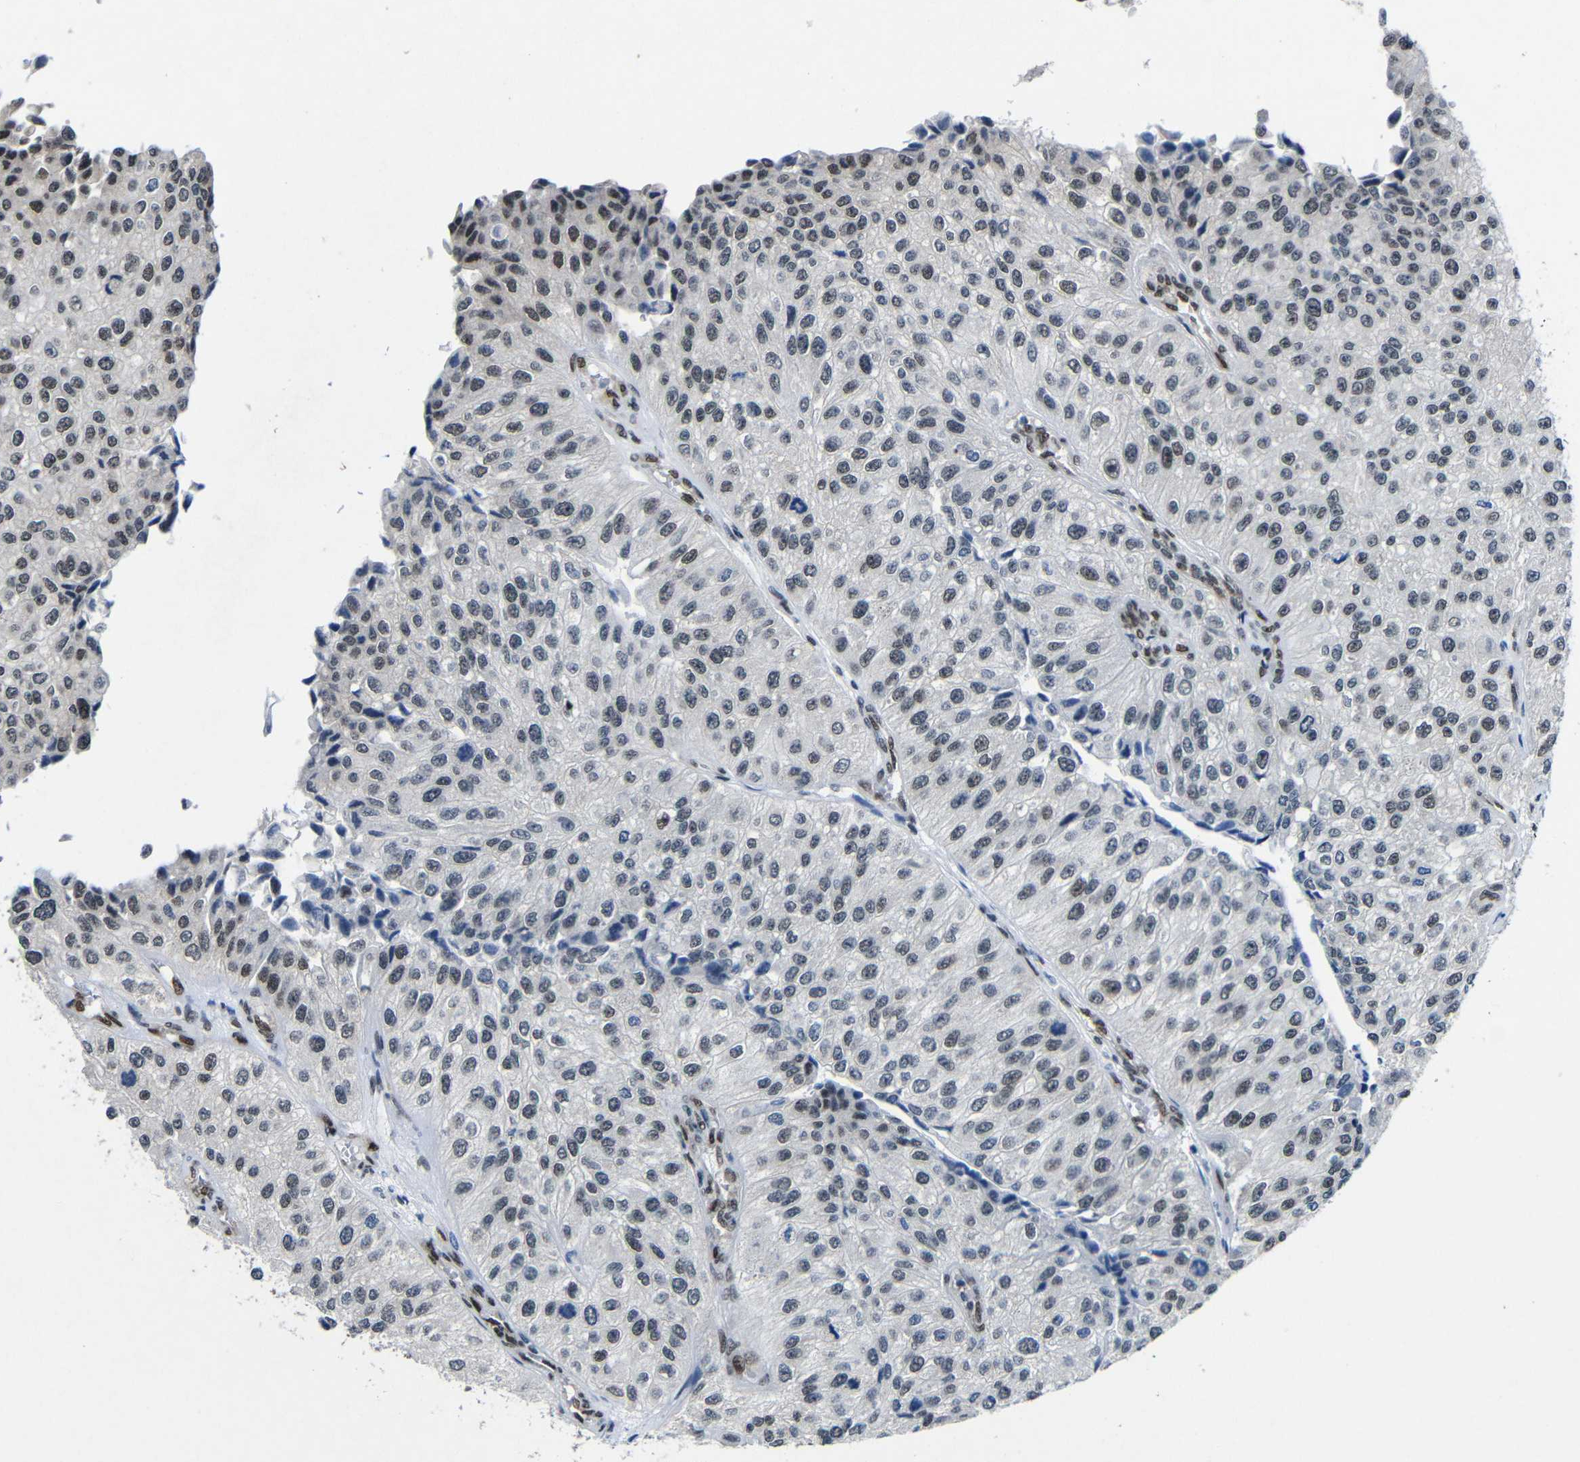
{"staining": {"intensity": "negative", "quantity": "none", "location": "none"}, "tissue": "urothelial cancer", "cell_type": "Tumor cells", "image_type": "cancer", "snomed": [{"axis": "morphology", "description": "Urothelial carcinoma, High grade"}, {"axis": "topography", "description": "Kidney"}, {"axis": "topography", "description": "Urinary bladder"}], "caption": "Immunohistochemistry (IHC) photomicrograph of urothelial cancer stained for a protein (brown), which shows no staining in tumor cells.", "gene": "PTBP1", "patient": {"sex": "male", "age": 77}}